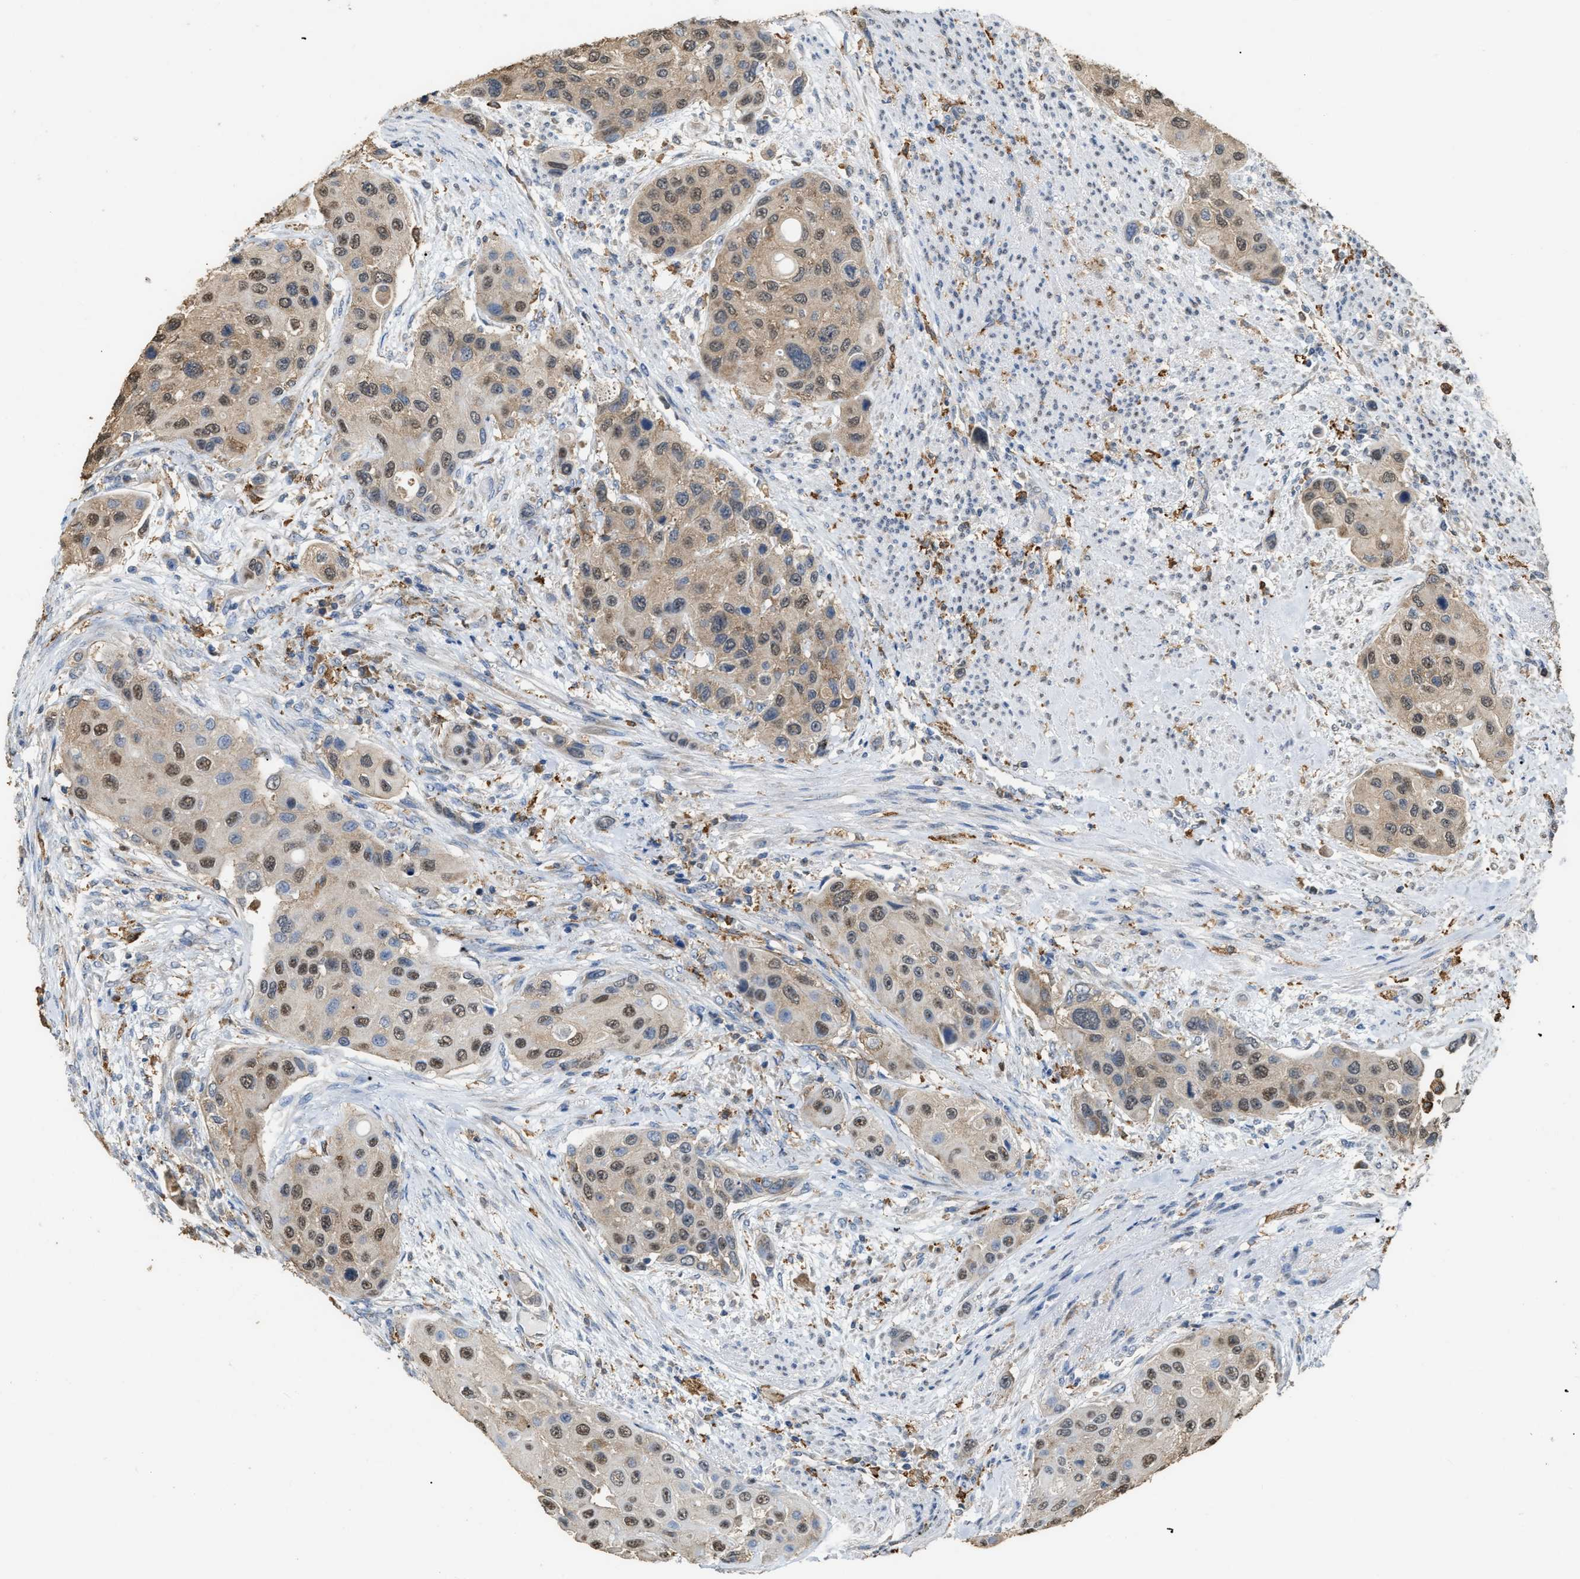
{"staining": {"intensity": "weak", "quantity": ">75%", "location": "cytoplasmic/membranous,nuclear"}, "tissue": "urothelial cancer", "cell_type": "Tumor cells", "image_type": "cancer", "snomed": [{"axis": "morphology", "description": "Urothelial carcinoma, High grade"}, {"axis": "topography", "description": "Urinary bladder"}], "caption": "Immunohistochemistry (IHC) histopathology image of neoplastic tissue: human urothelial cancer stained using IHC exhibits low levels of weak protein expression localized specifically in the cytoplasmic/membranous and nuclear of tumor cells, appearing as a cytoplasmic/membranous and nuclear brown color.", "gene": "GCN1", "patient": {"sex": "female", "age": 56}}